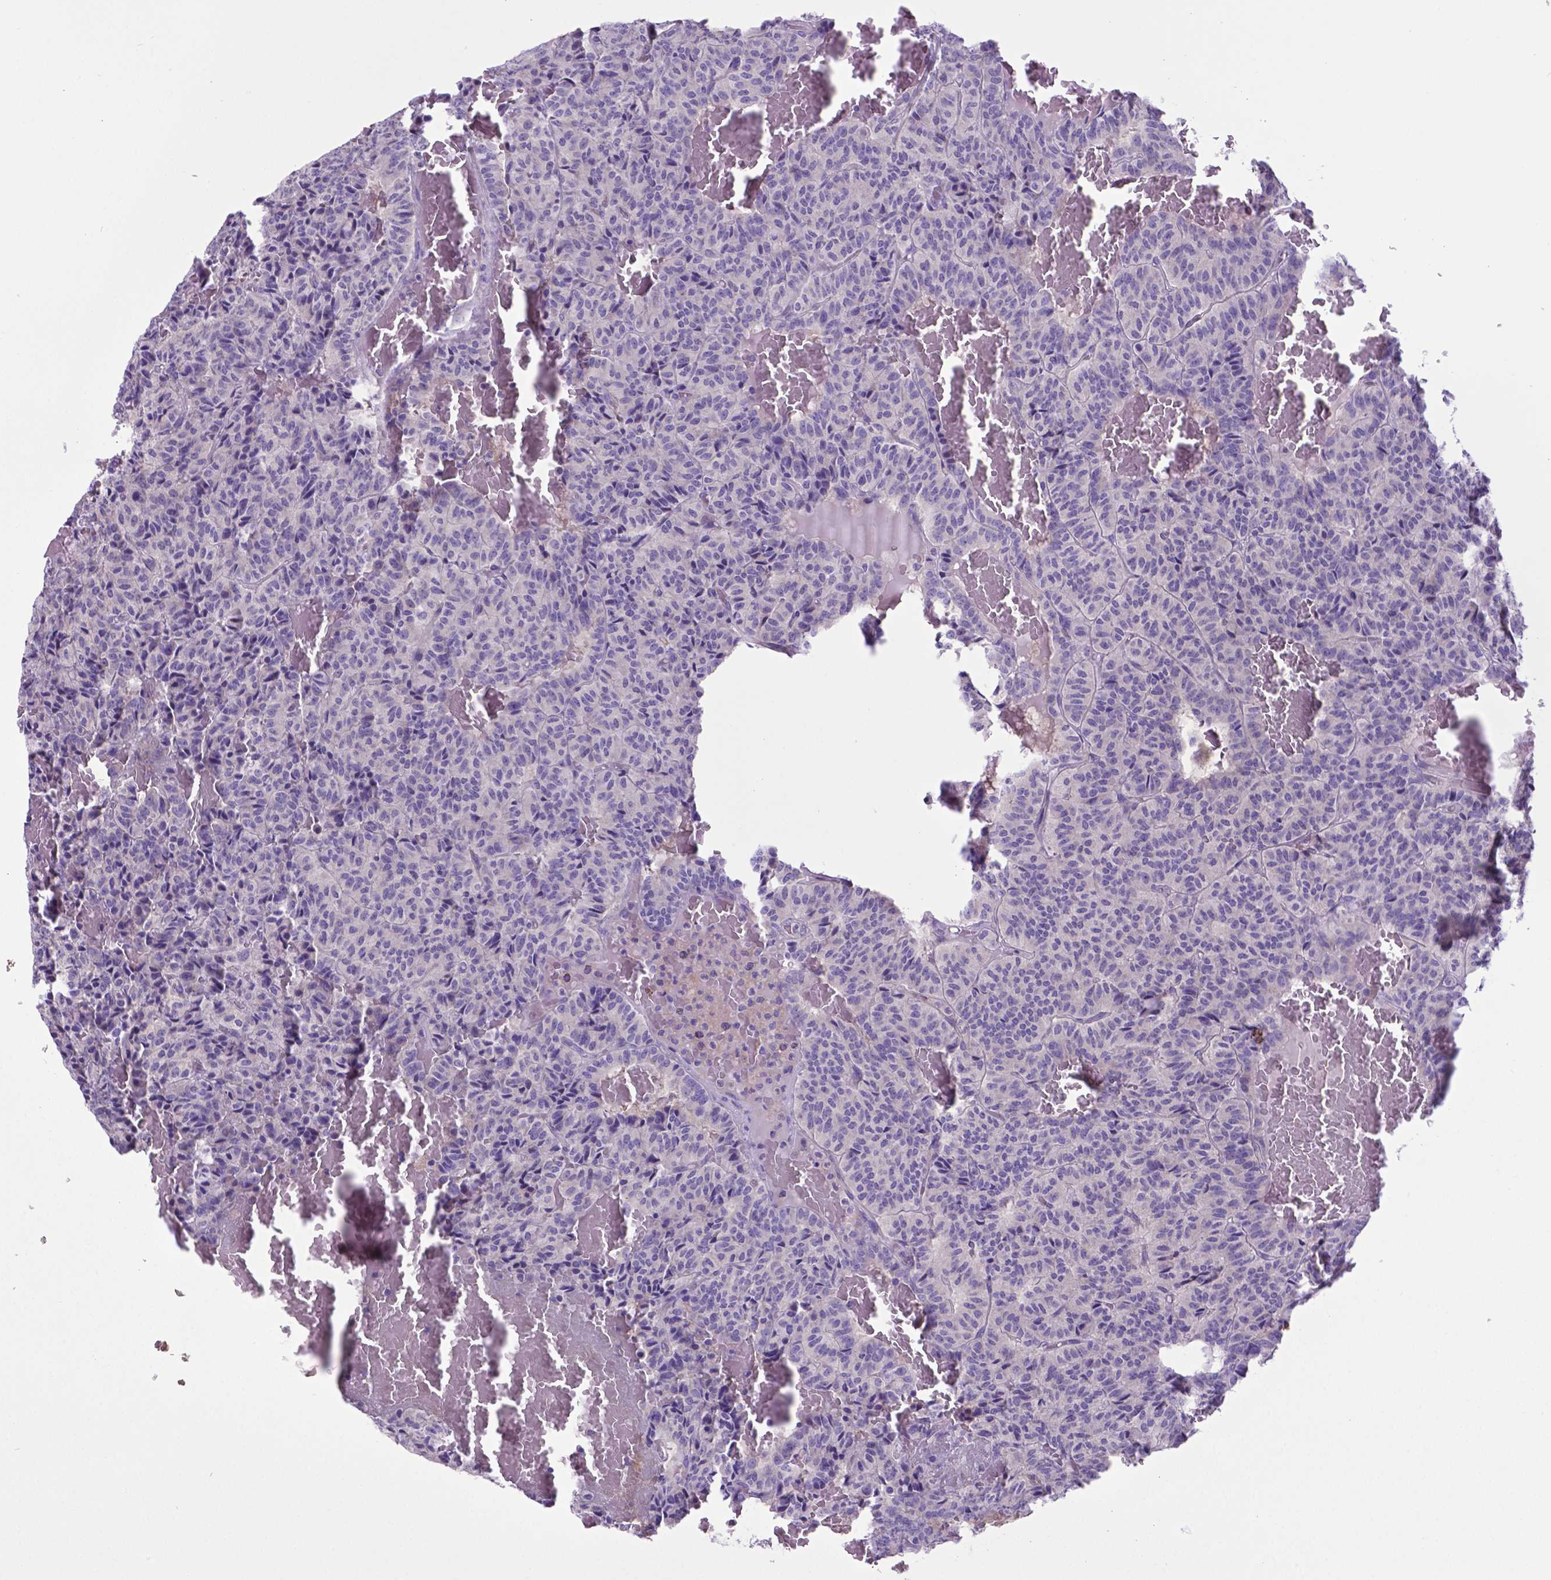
{"staining": {"intensity": "negative", "quantity": "none", "location": "none"}, "tissue": "carcinoid", "cell_type": "Tumor cells", "image_type": "cancer", "snomed": [{"axis": "morphology", "description": "Carcinoid, malignant, NOS"}, {"axis": "topography", "description": "Lung"}], "caption": "The IHC photomicrograph has no significant positivity in tumor cells of carcinoid tissue. The staining was performed using DAB to visualize the protein expression in brown, while the nuclei were stained in blue with hematoxylin (Magnification: 20x).", "gene": "ADRA2B", "patient": {"sex": "male", "age": 70}}